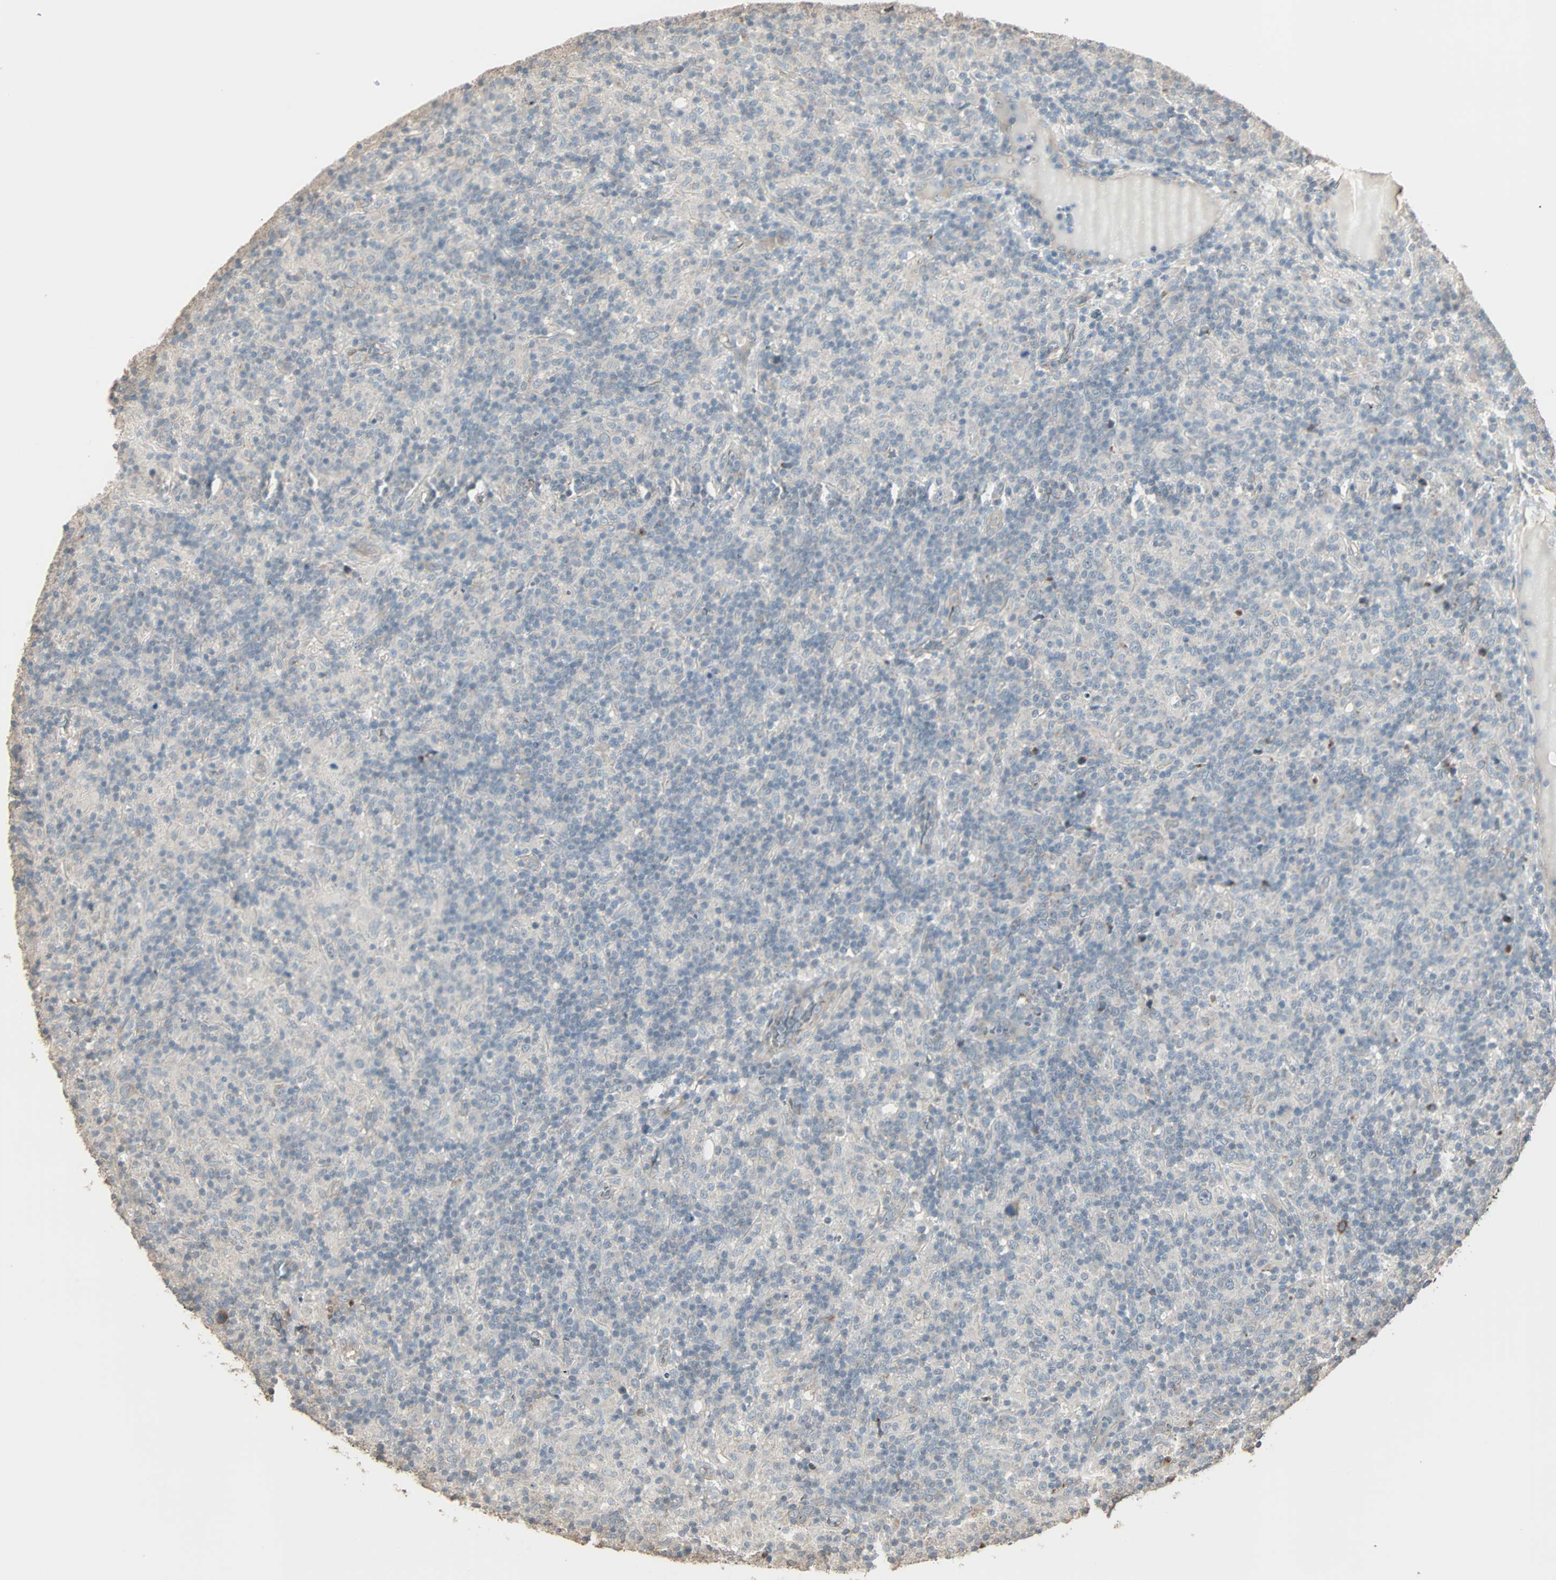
{"staining": {"intensity": "negative", "quantity": "none", "location": "none"}, "tissue": "lymphoma", "cell_type": "Tumor cells", "image_type": "cancer", "snomed": [{"axis": "morphology", "description": "Hodgkin's disease, NOS"}, {"axis": "topography", "description": "Lymph node"}], "caption": "Immunohistochemistry (IHC) micrograph of neoplastic tissue: lymphoma stained with DAB displays no significant protein expression in tumor cells.", "gene": "GALNT3", "patient": {"sex": "male", "age": 70}}